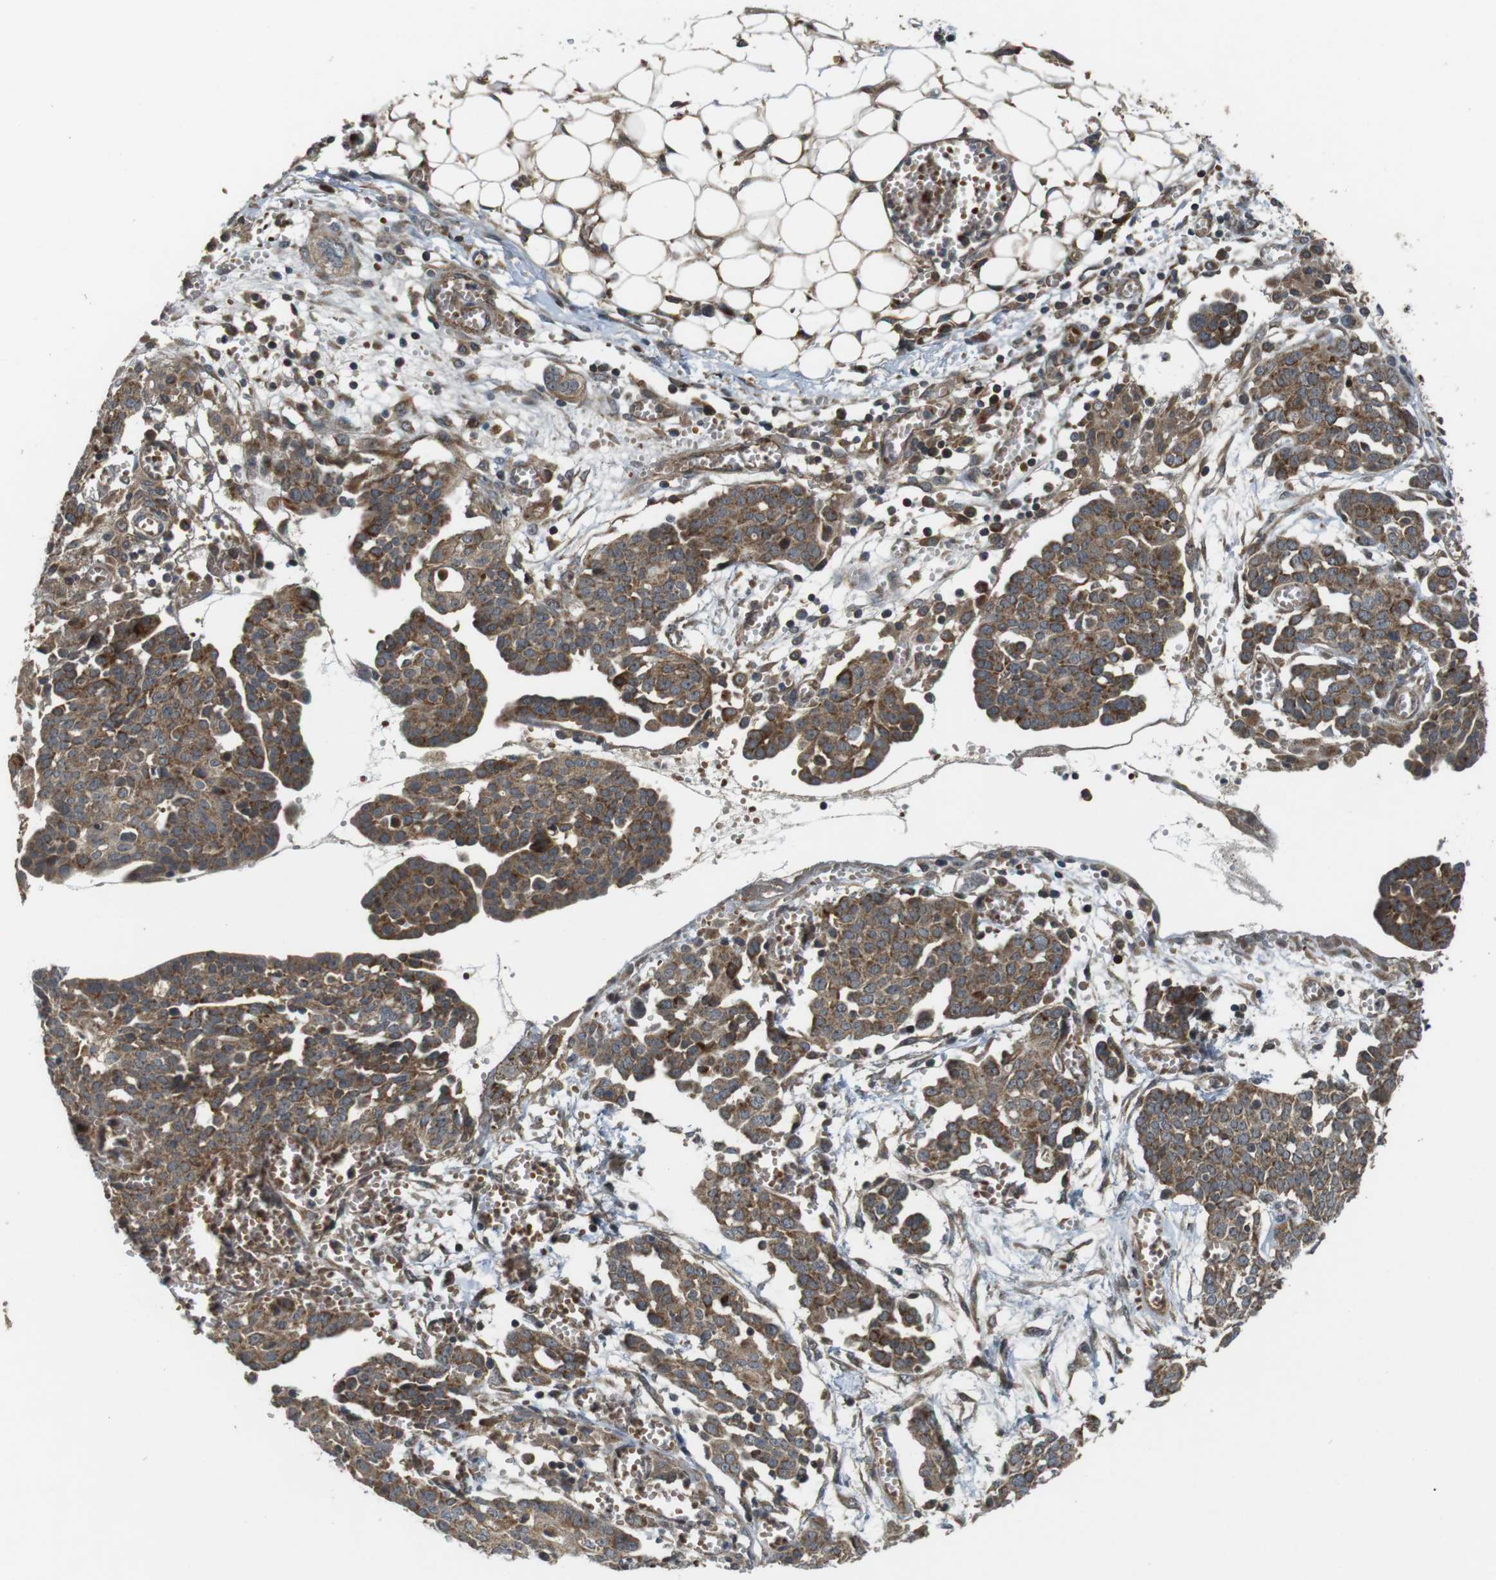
{"staining": {"intensity": "moderate", "quantity": ">75%", "location": "cytoplasmic/membranous"}, "tissue": "ovarian cancer", "cell_type": "Tumor cells", "image_type": "cancer", "snomed": [{"axis": "morphology", "description": "Cystadenocarcinoma, serous, NOS"}, {"axis": "topography", "description": "Soft tissue"}, {"axis": "topography", "description": "Ovary"}], "caption": "Human ovarian cancer stained with a protein marker demonstrates moderate staining in tumor cells.", "gene": "IFFO2", "patient": {"sex": "female", "age": 57}}